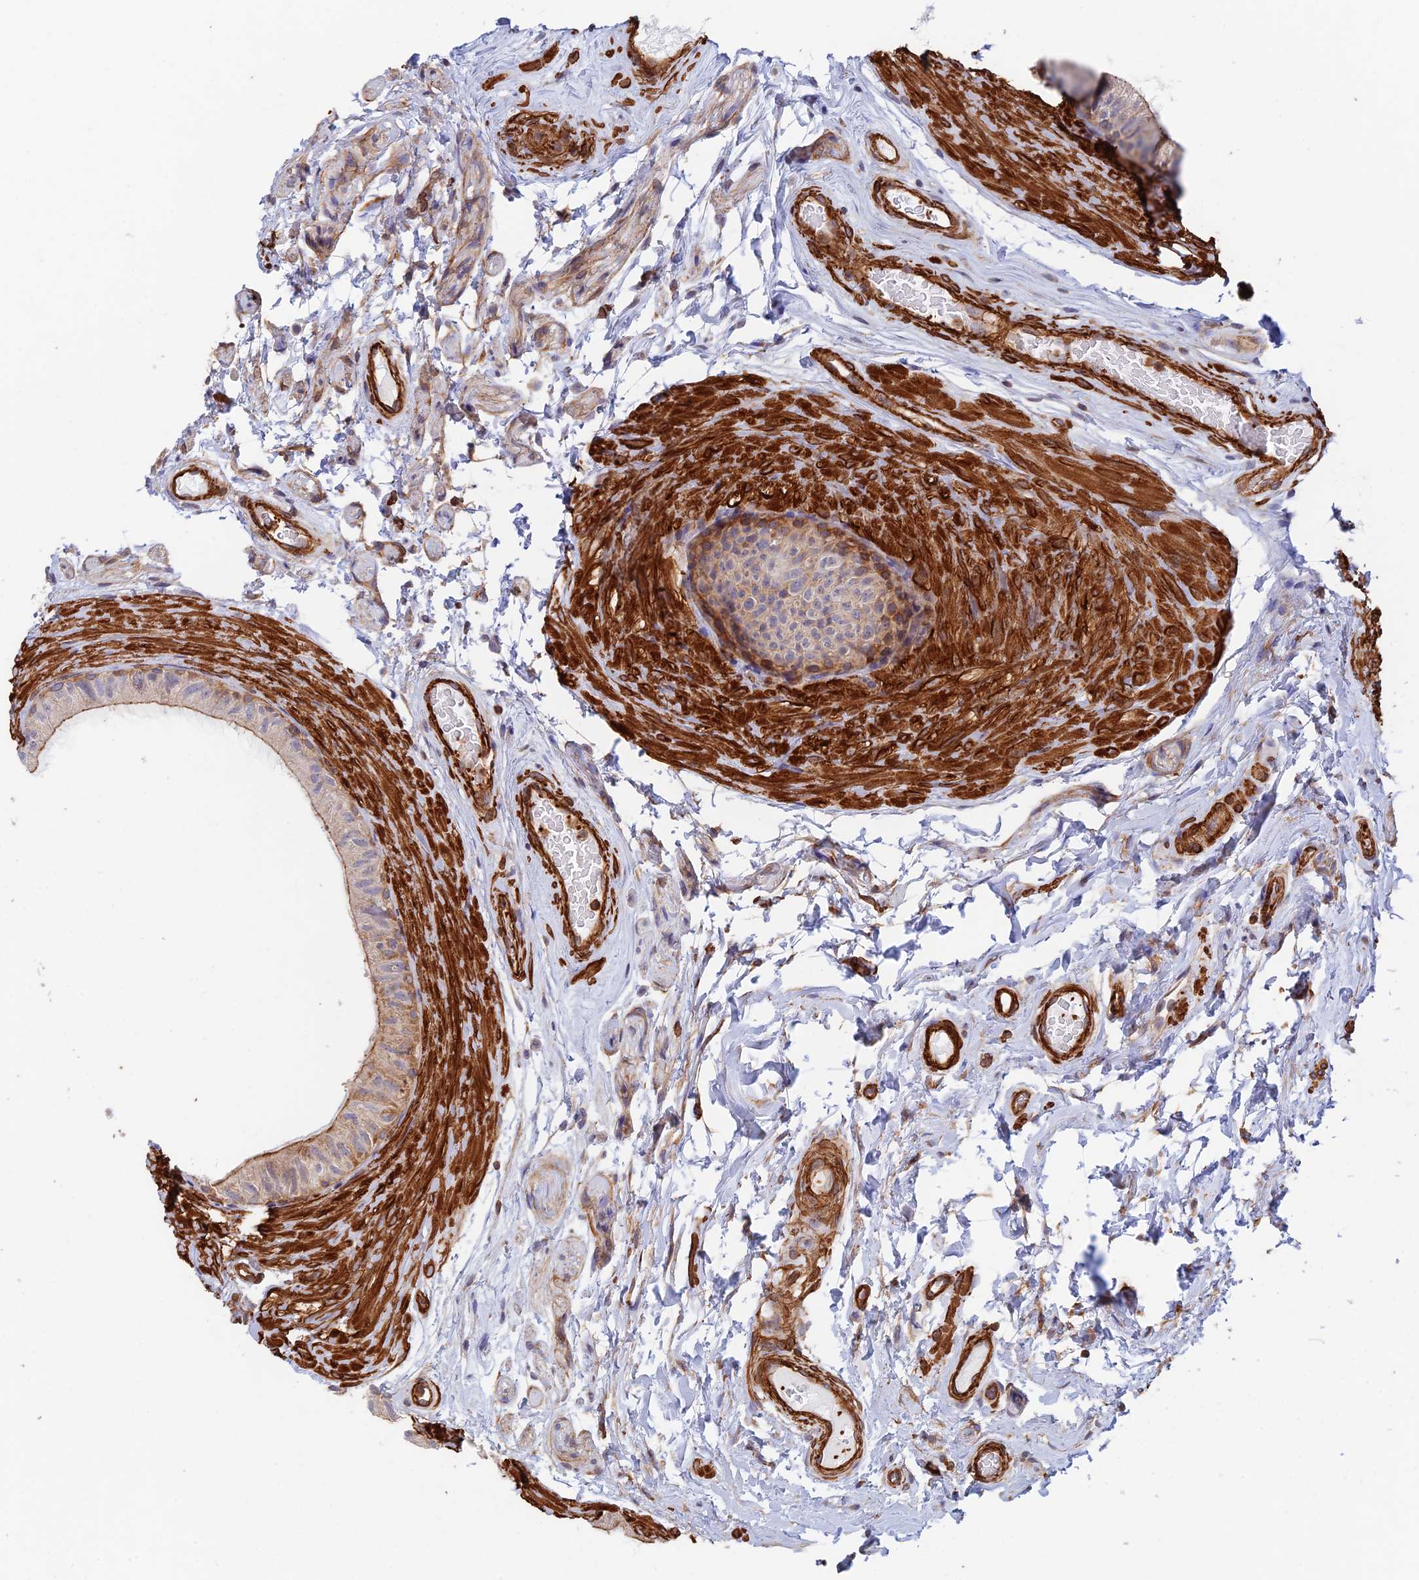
{"staining": {"intensity": "moderate", "quantity": ">75%", "location": "cytoplasmic/membranous"}, "tissue": "epididymis", "cell_type": "Glandular cells", "image_type": "normal", "snomed": [{"axis": "morphology", "description": "Normal tissue, NOS"}, {"axis": "topography", "description": "Epididymis"}], "caption": "Glandular cells reveal moderate cytoplasmic/membranous positivity in about >75% of cells in unremarkable epididymis.", "gene": "PAK4", "patient": {"sex": "male", "age": 45}}